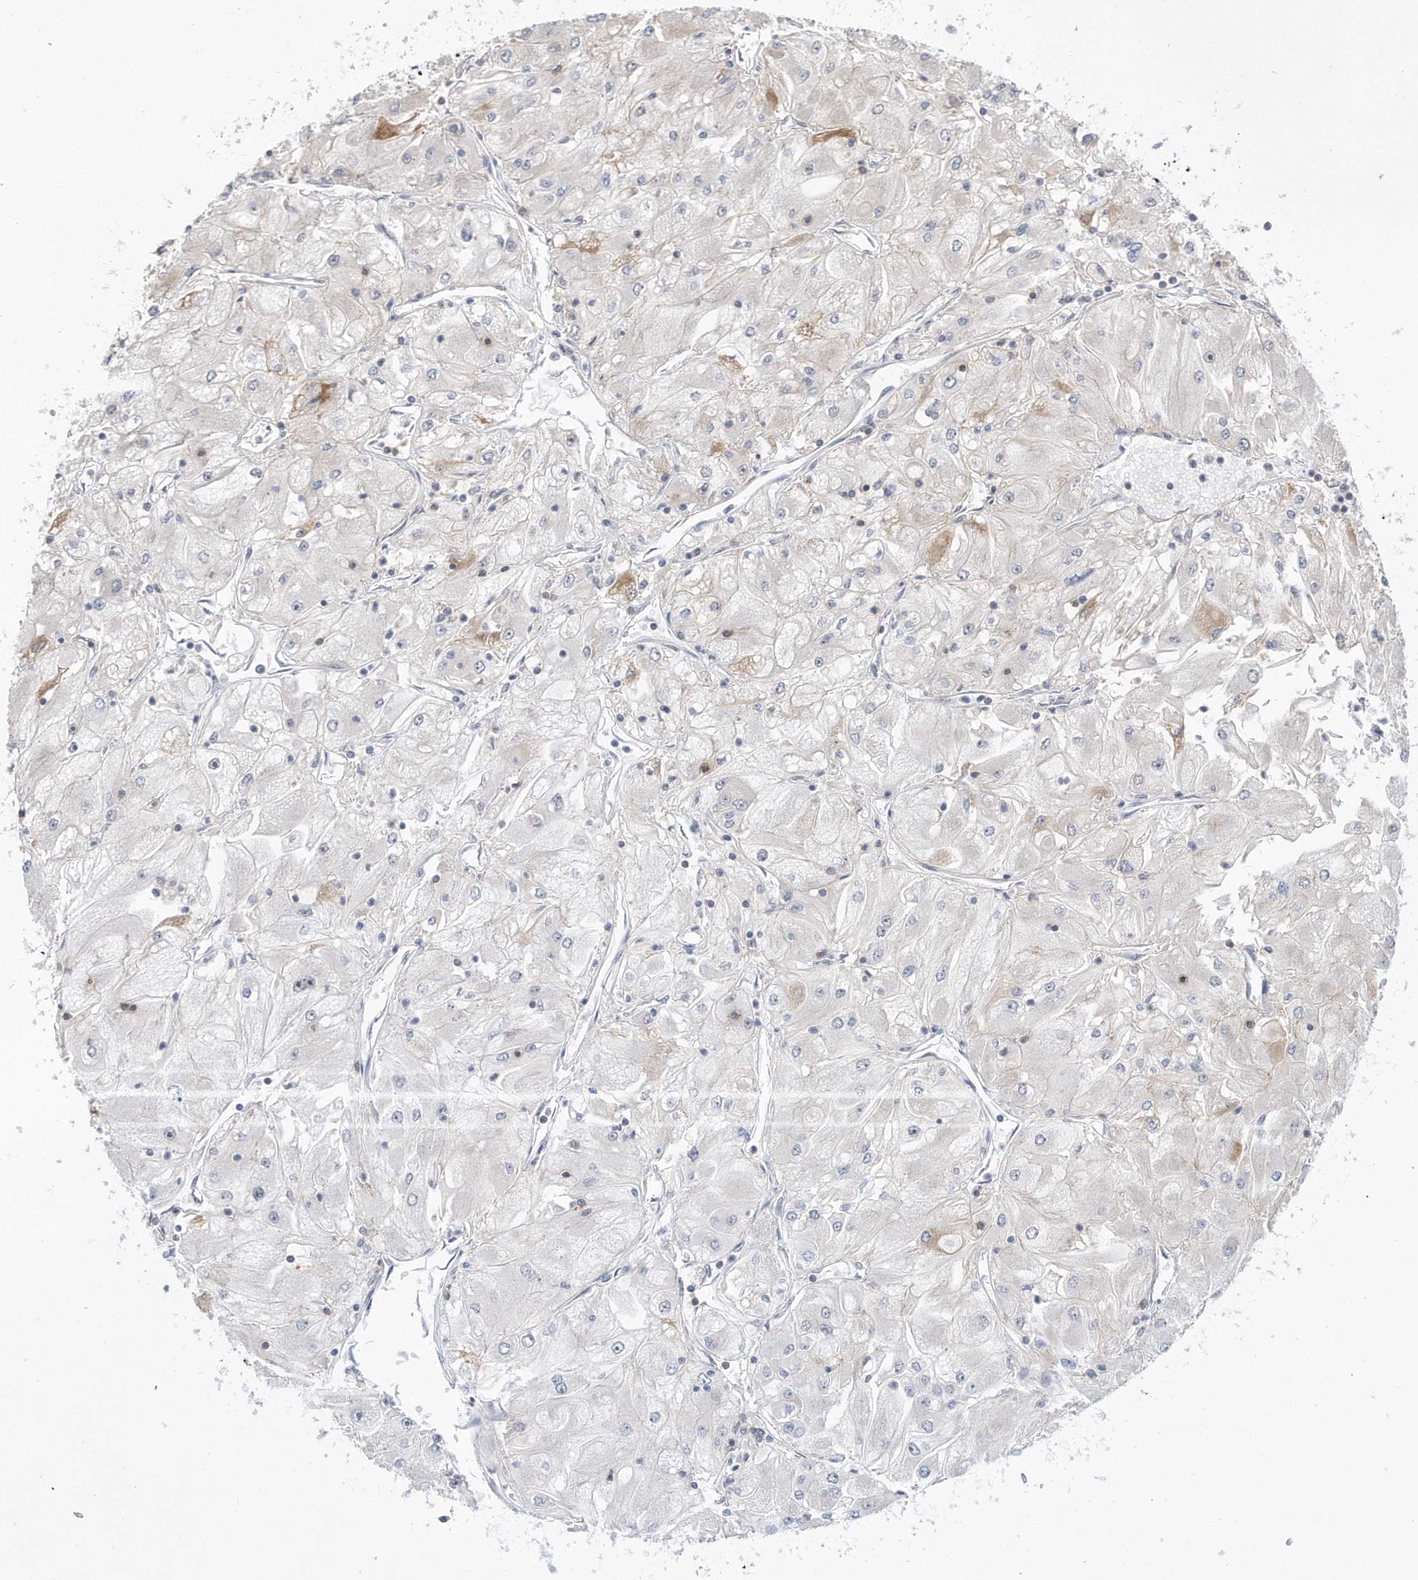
{"staining": {"intensity": "negative", "quantity": "none", "location": "none"}, "tissue": "renal cancer", "cell_type": "Tumor cells", "image_type": "cancer", "snomed": [{"axis": "morphology", "description": "Adenocarcinoma, NOS"}, {"axis": "topography", "description": "Kidney"}], "caption": "An IHC photomicrograph of adenocarcinoma (renal) is shown. There is no staining in tumor cells of adenocarcinoma (renal).", "gene": "CRIP3", "patient": {"sex": "male", "age": 80}}